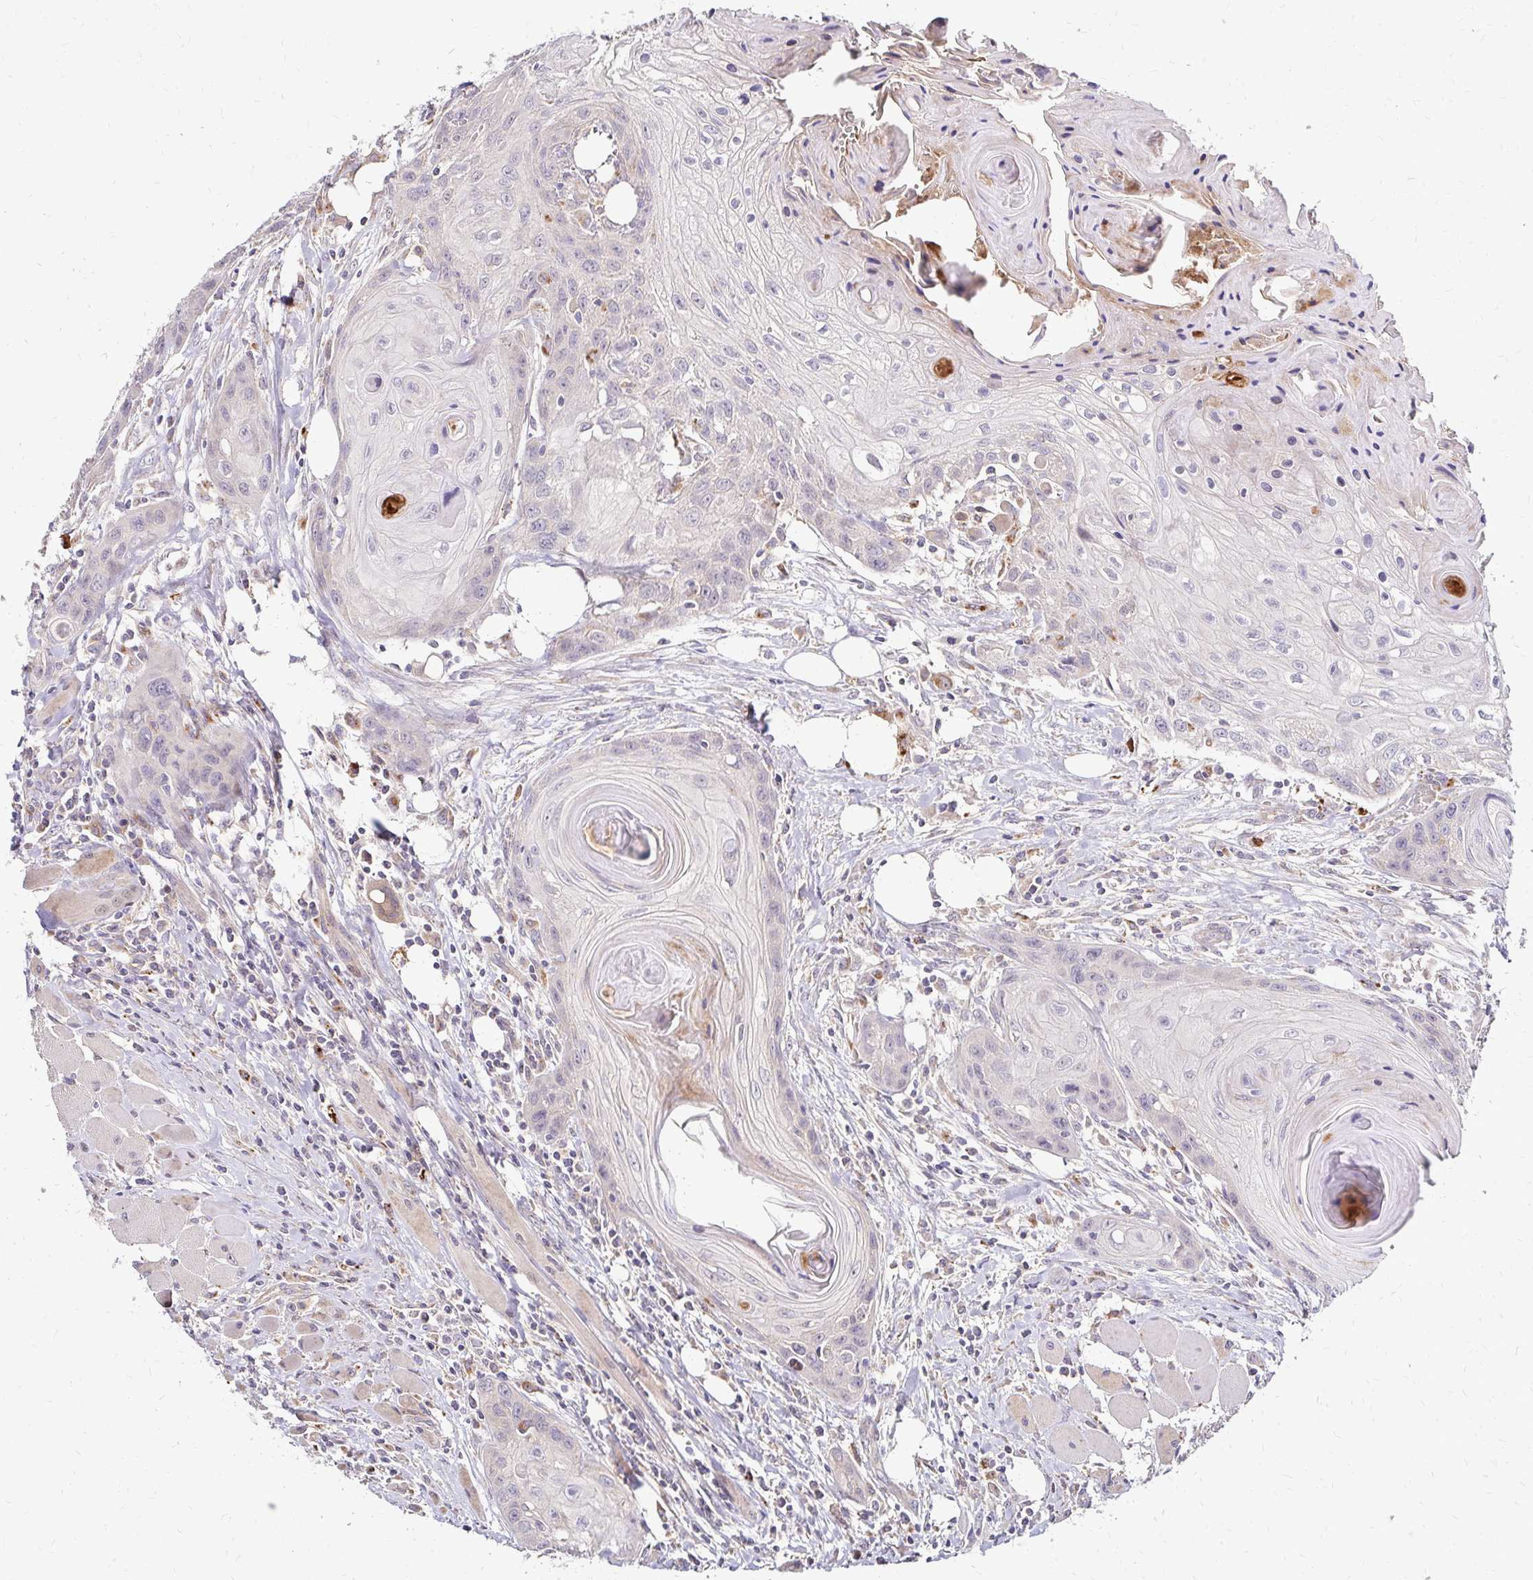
{"staining": {"intensity": "negative", "quantity": "none", "location": "none"}, "tissue": "head and neck cancer", "cell_type": "Tumor cells", "image_type": "cancer", "snomed": [{"axis": "morphology", "description": "Squamous cell carcinoma, NOS"}, {"axis": "topography", "description": "Oral tissue"}, {"axis": "topography", "description": "Head-Neck"}], "caption": "This is an immunohistochemistry image of head and neck squamous cell carcinoma. There is no positivity in tumor cells.", "gene": "IDUA", "patient": {"sex": "male", "age": 58}}